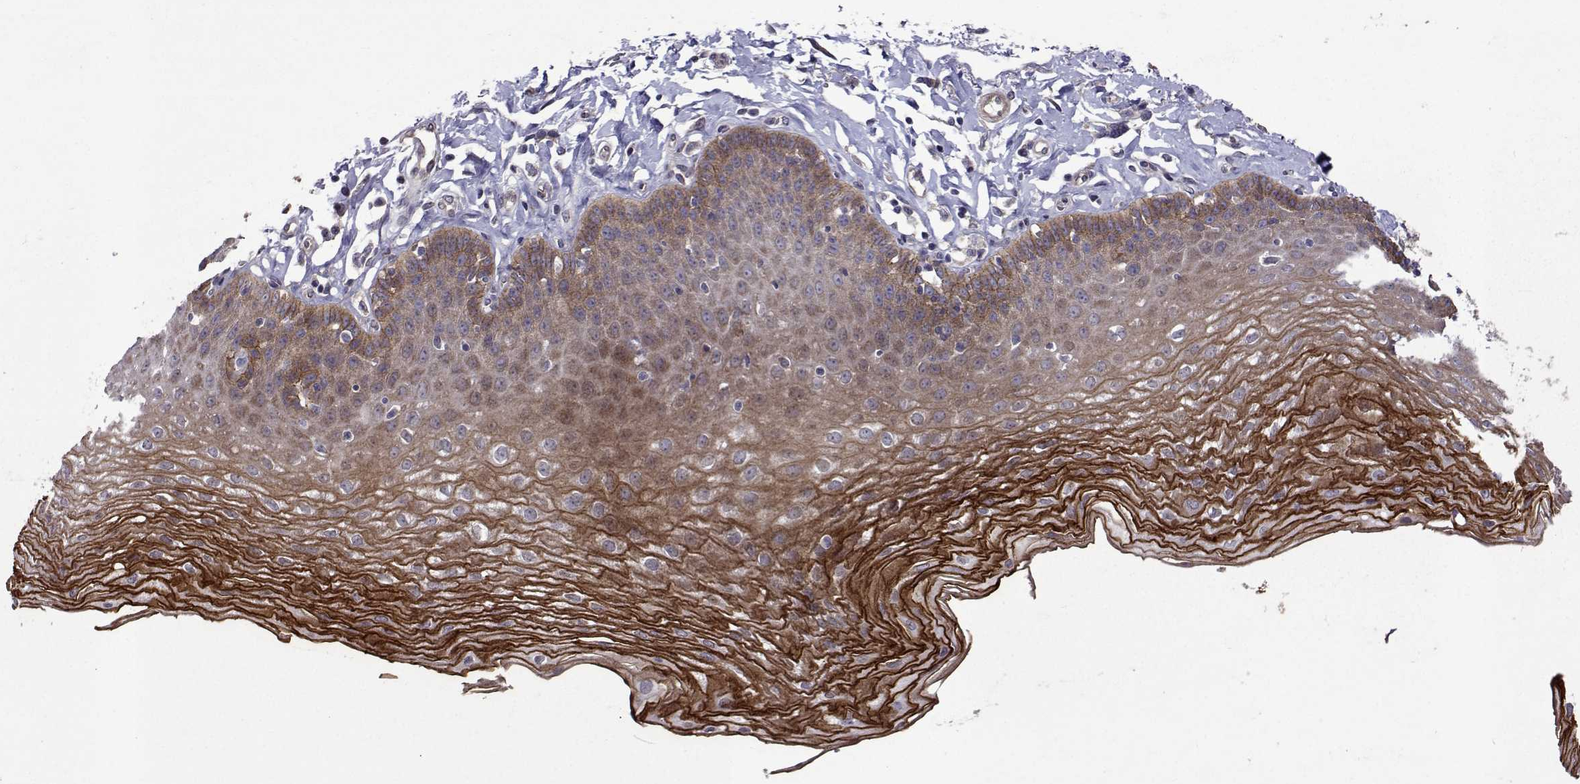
{"staining": {"intensity": "moderate", "quantity": "<25%", "location": "cytoplasmic/membranous"}, "tissue": "esophagus", "cell_type": "Squamous epithelial cells", "image_type": "normal", "snomed": [{"axis": "morphology", "description": "Normal tissue, NOS"}, {"axis": "topography", "description": "Esophagus"}], "caption": "The image demonstrates immunohistochemical staining of benign esophagus. There is moderate cytoplasmic/membranous expression is identified in about <25% of squamous epithelial cells.", "gene": "TARBP2", "patient": {"sex": "female", "age": 81}}